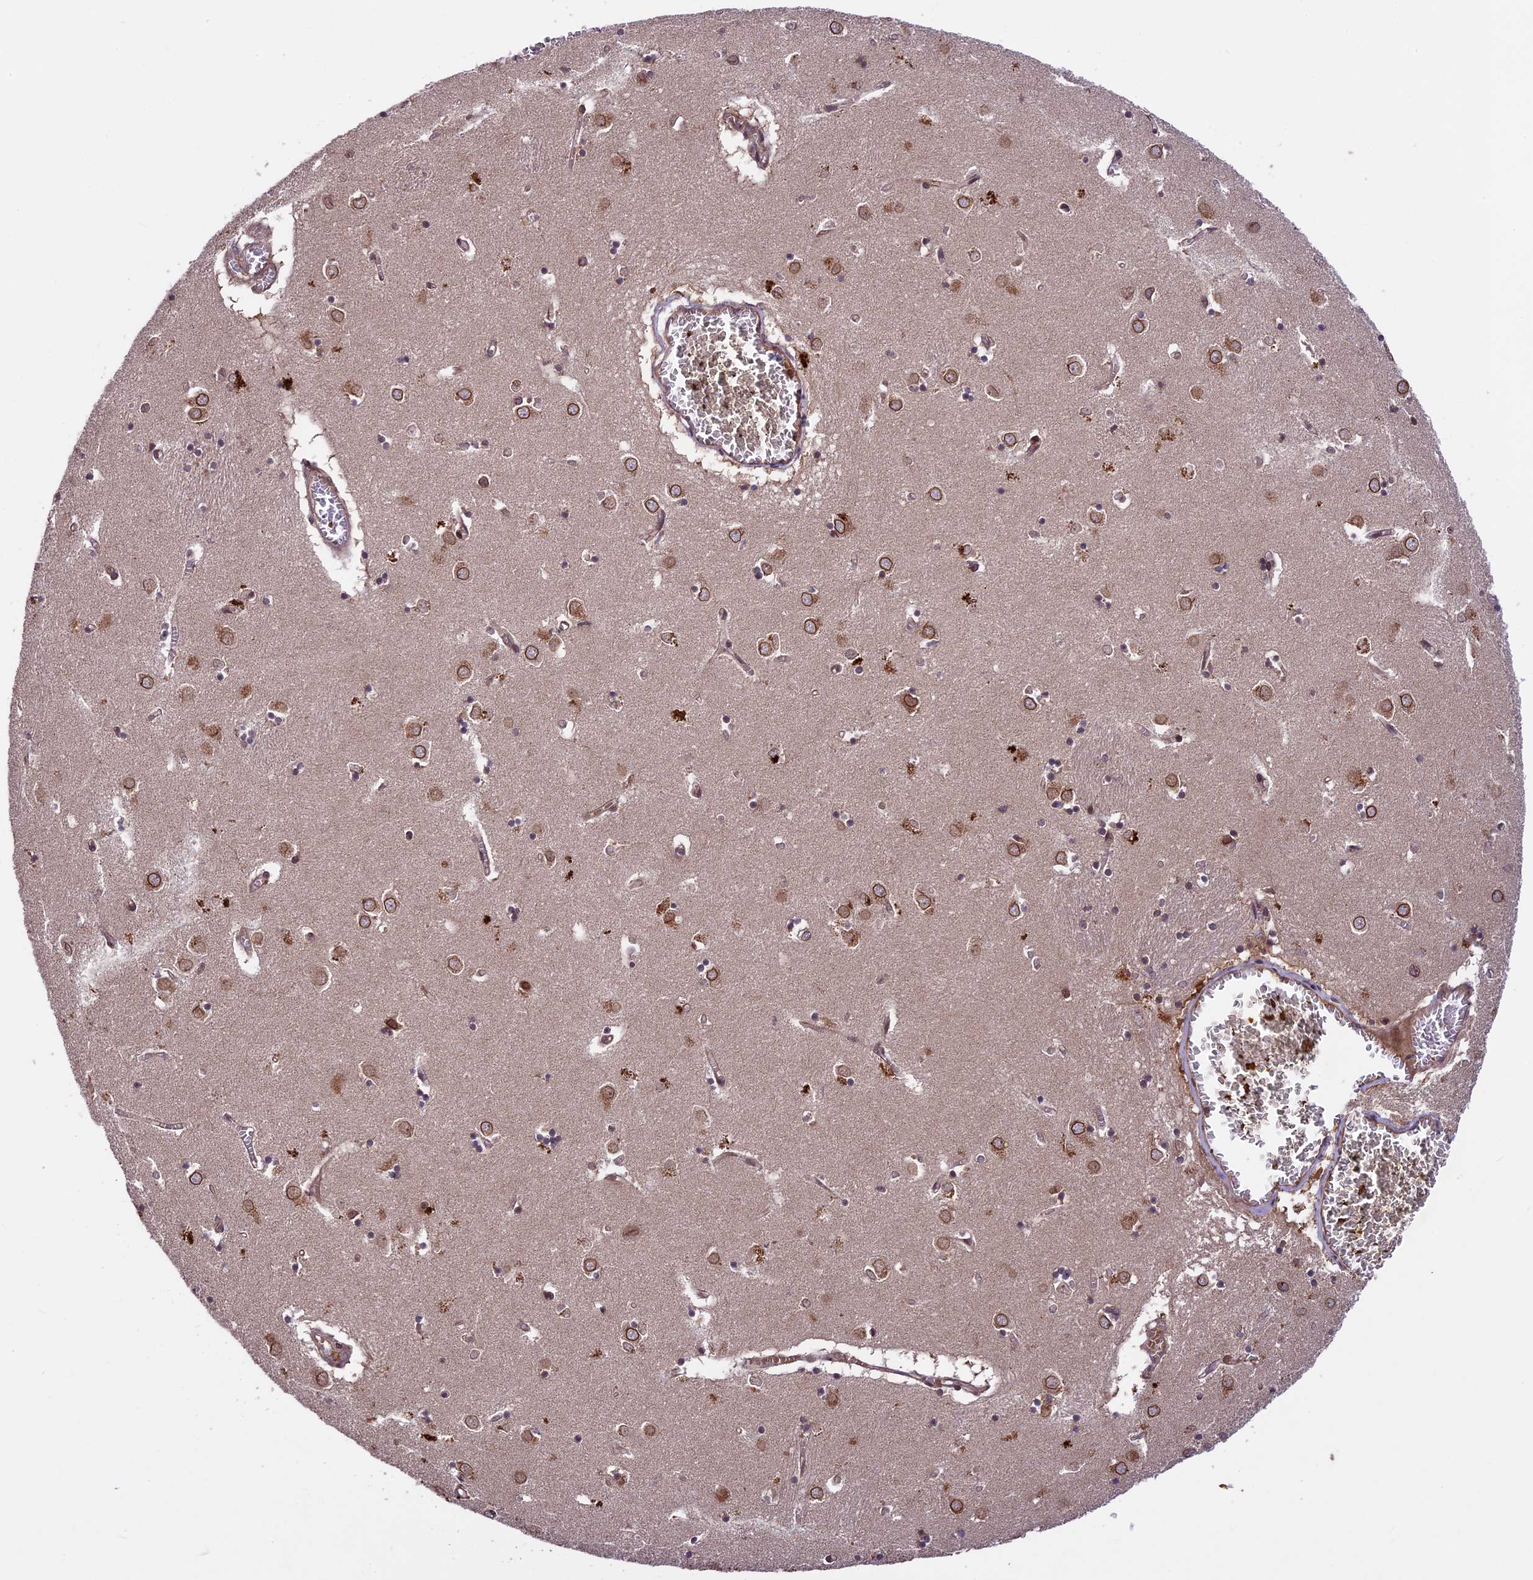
{"staining": {"intensity": "moderate", "quantity": "<25%", "location": "nuclear"}, "tissue": "caudate", "cell_type": "Glial cells", "image_type": "normal", "snomed": [{"axis": "morphology", "description": "Normal tissue, NOS"}, {"axis": "topography", "description": "Lateral ventricle wall"}], "caption": "Glial cells display moderate nuclear positivity in approximately <25% of cells in unremarkable caudate. (Stains: DAB in brown, nuclei in blue, Microscopy: brightfield microscopy at high magnification).", "gene": "CCDC125", "patient": {"sex": "male", "age": 70}}